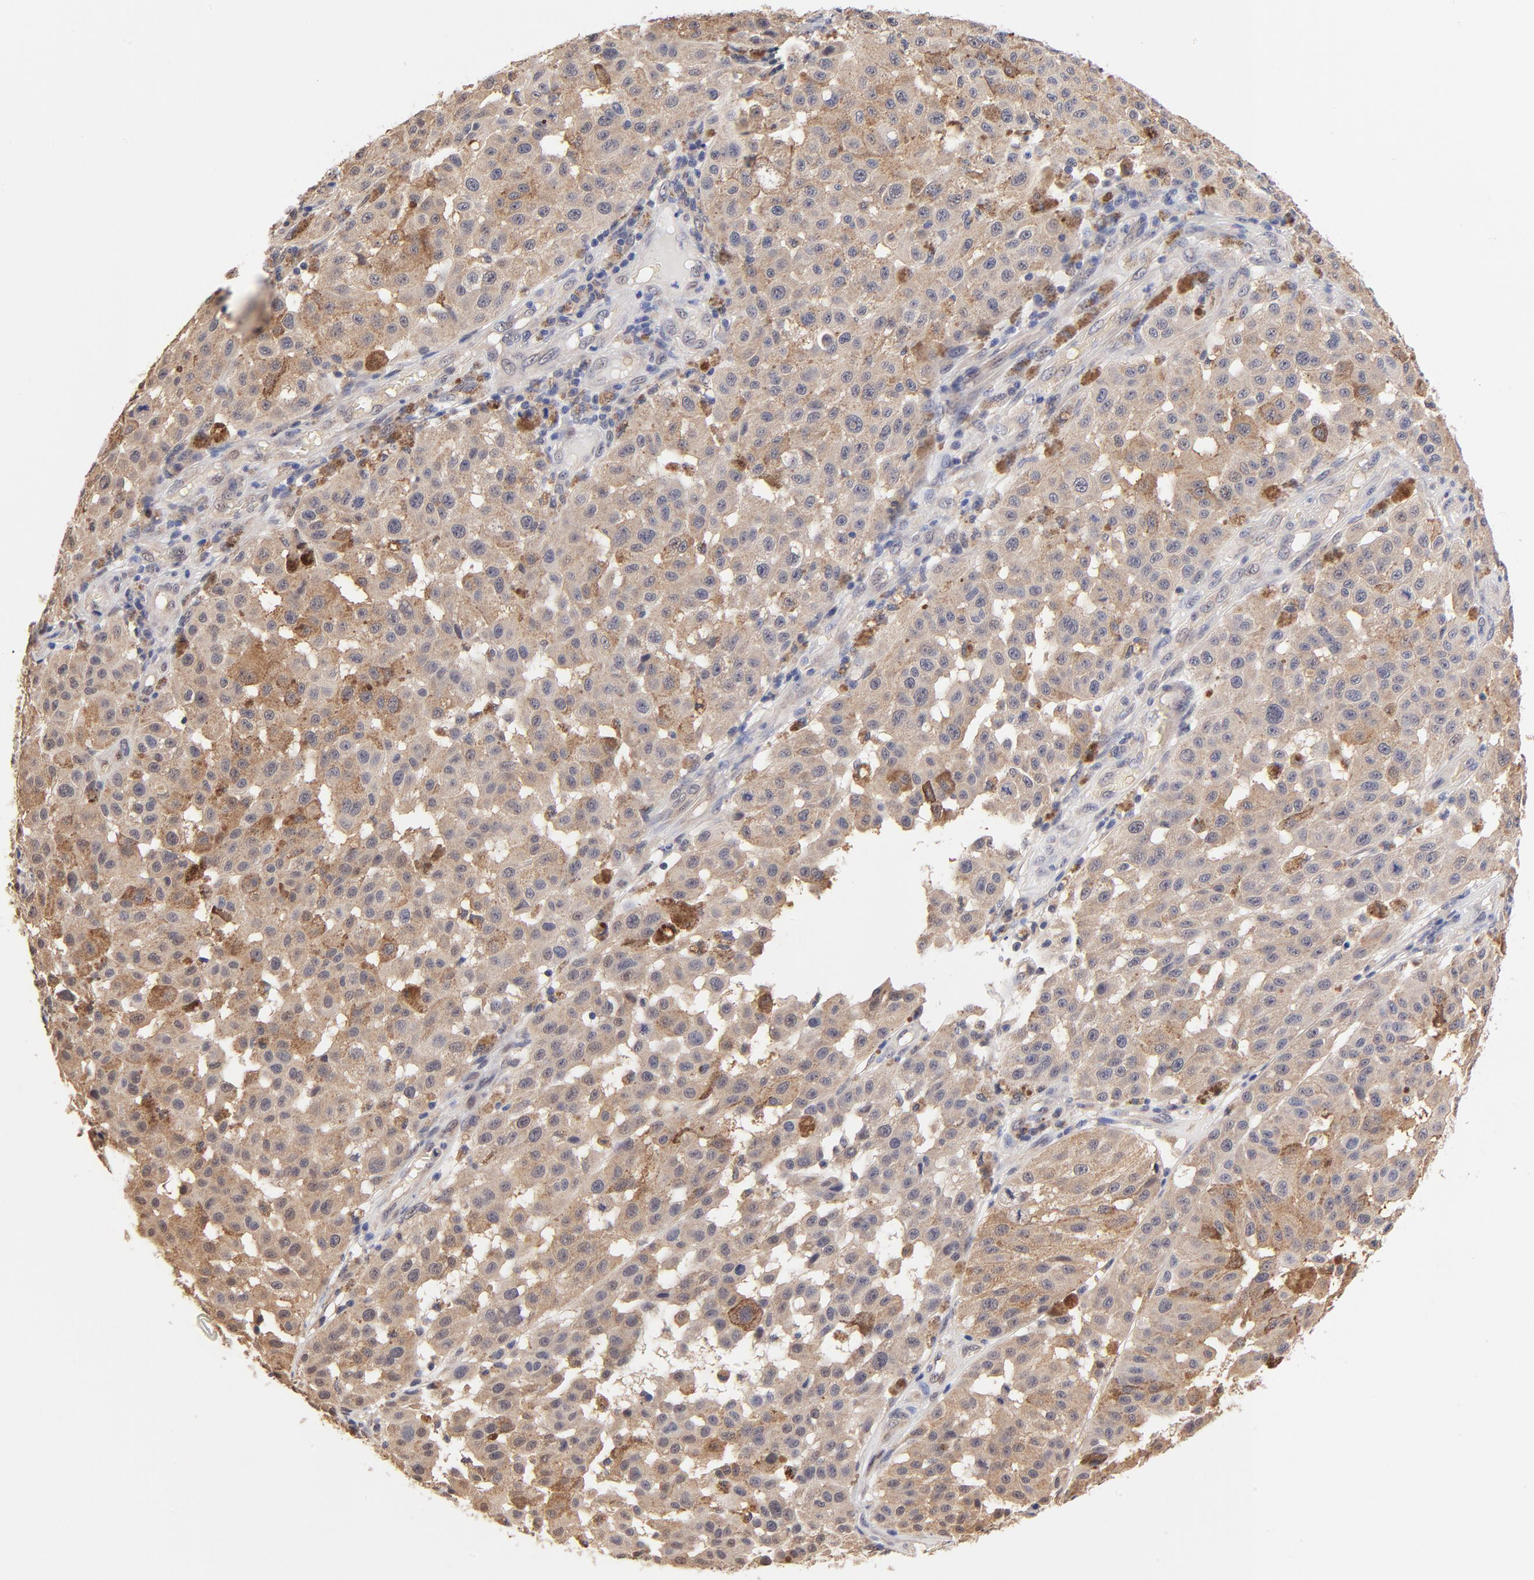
{"staining": {"intensity": "weak", "quantity": ">75%", "location": "cytoplasmic/membranous"}, "tissue": "melanoma", "cell_type": "Tumor cells", "image_type": "cancer", "snomed": [{"axis": "morphology", "description": "Malignant melanoma, NOS"}, {"axis": "topography", "description": "Skin"}], "caption": "DAB immunohistochemical staining of malignant melanoma exhibits weak cytoplasmic/membranous protein expression in about >75% of tumor cells.", "gene": "TXNL1", "patient": {"sex": "female", "age": 64}}